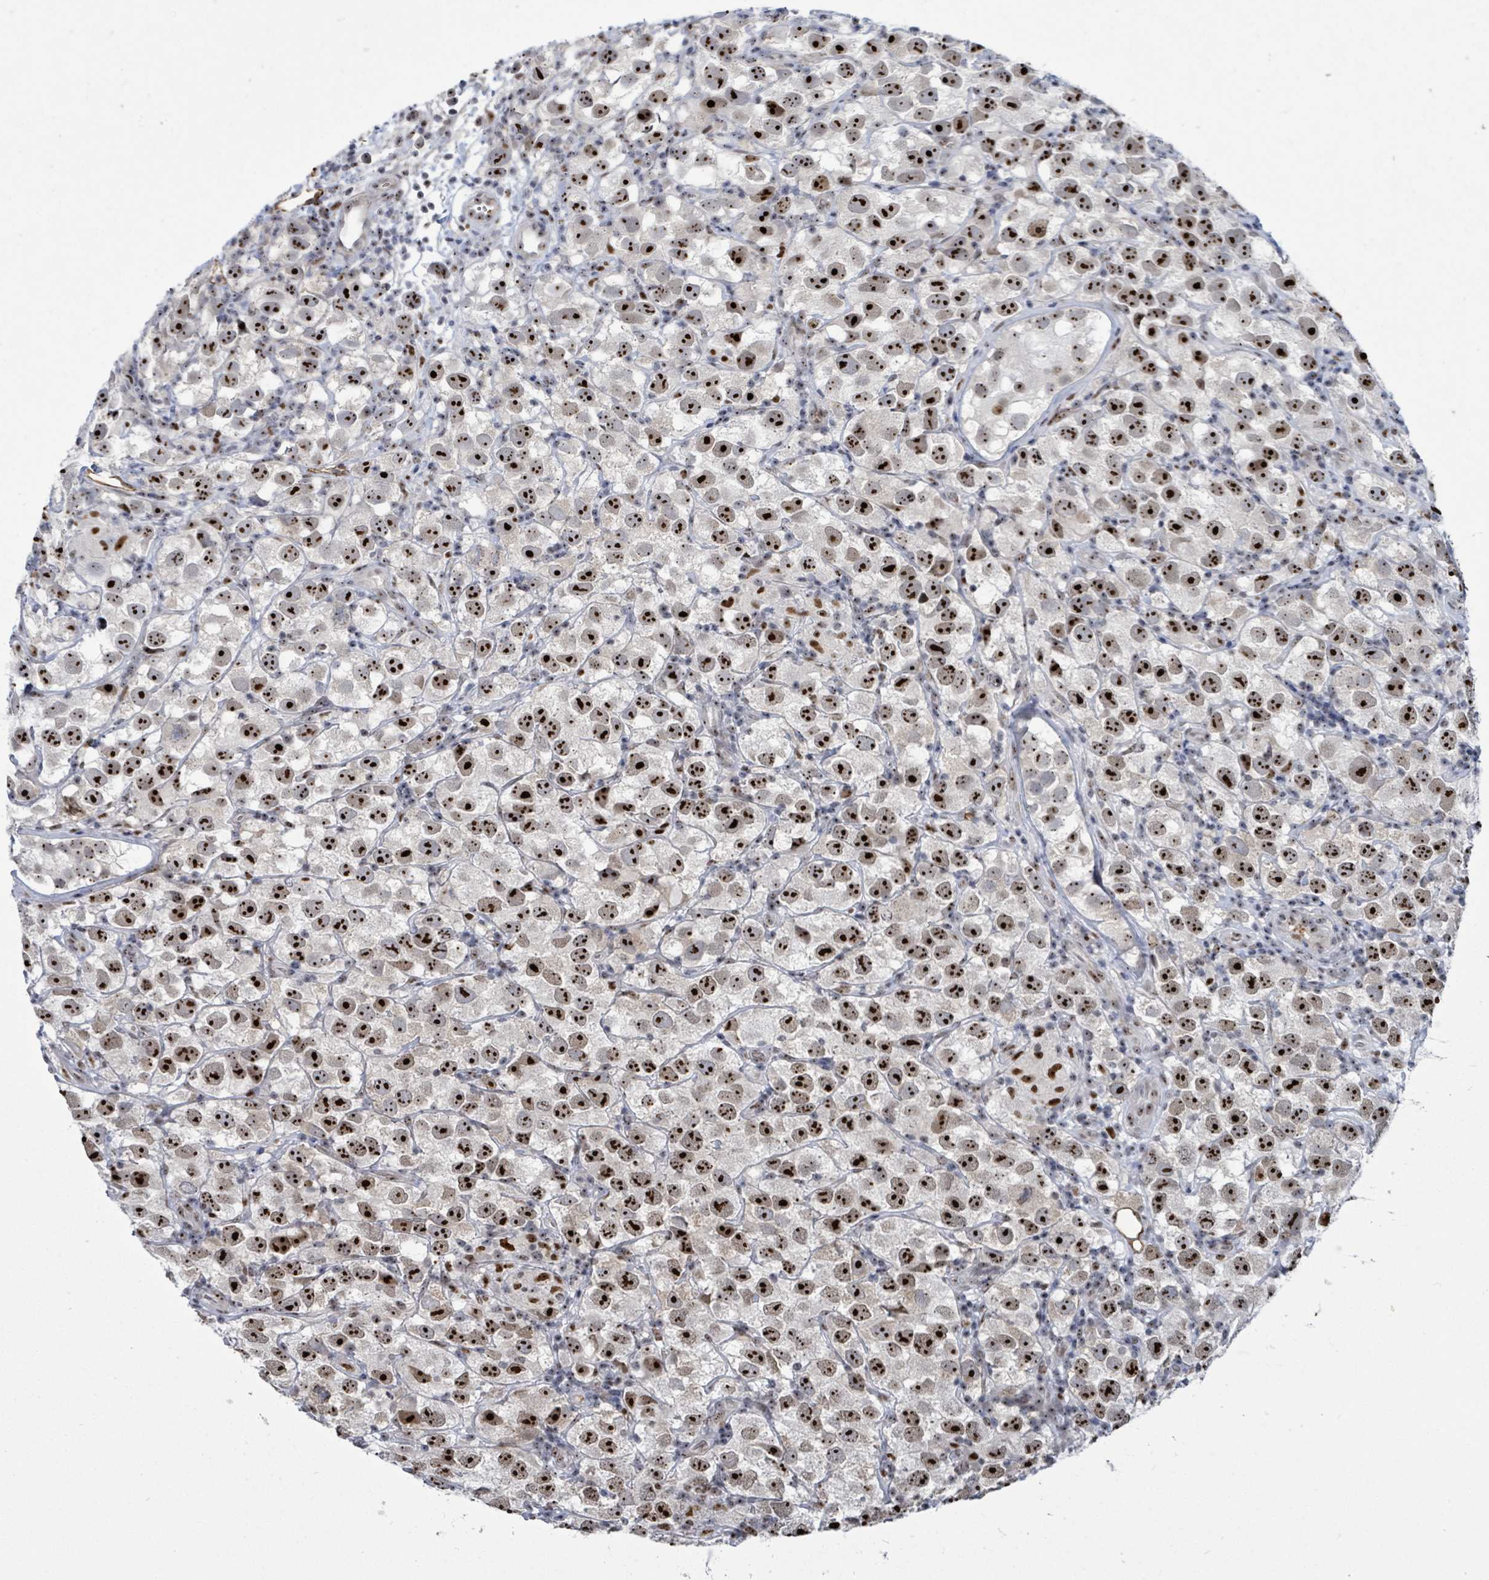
{"staining": {"intensity": "strong", "quantity": ">75%", "location": "nuclear"}, "tissue": "testis cancer", "cell_type": "Tumor cells", "image_type": "cancer", "snomed": [{"axis": "morphology", "description": "Seminoma, NOS"}, {"axis": "topography", "description": "Testis"}], "caption": "Immunohistochemistry (IHC) staining of testis cancer (seminoma), which reveals high levels of strong nuclear staining in approximately >75% of tumor cells indicating strong nuclear protein staining. The staining was performed using DAB (3,3'-diaminobenzidine) (brown) for protein detection and nuclei were counterstained in hematoxylin (blue).", "gene": "RRN3", "patient": {"sex": "male", "age": 26}}